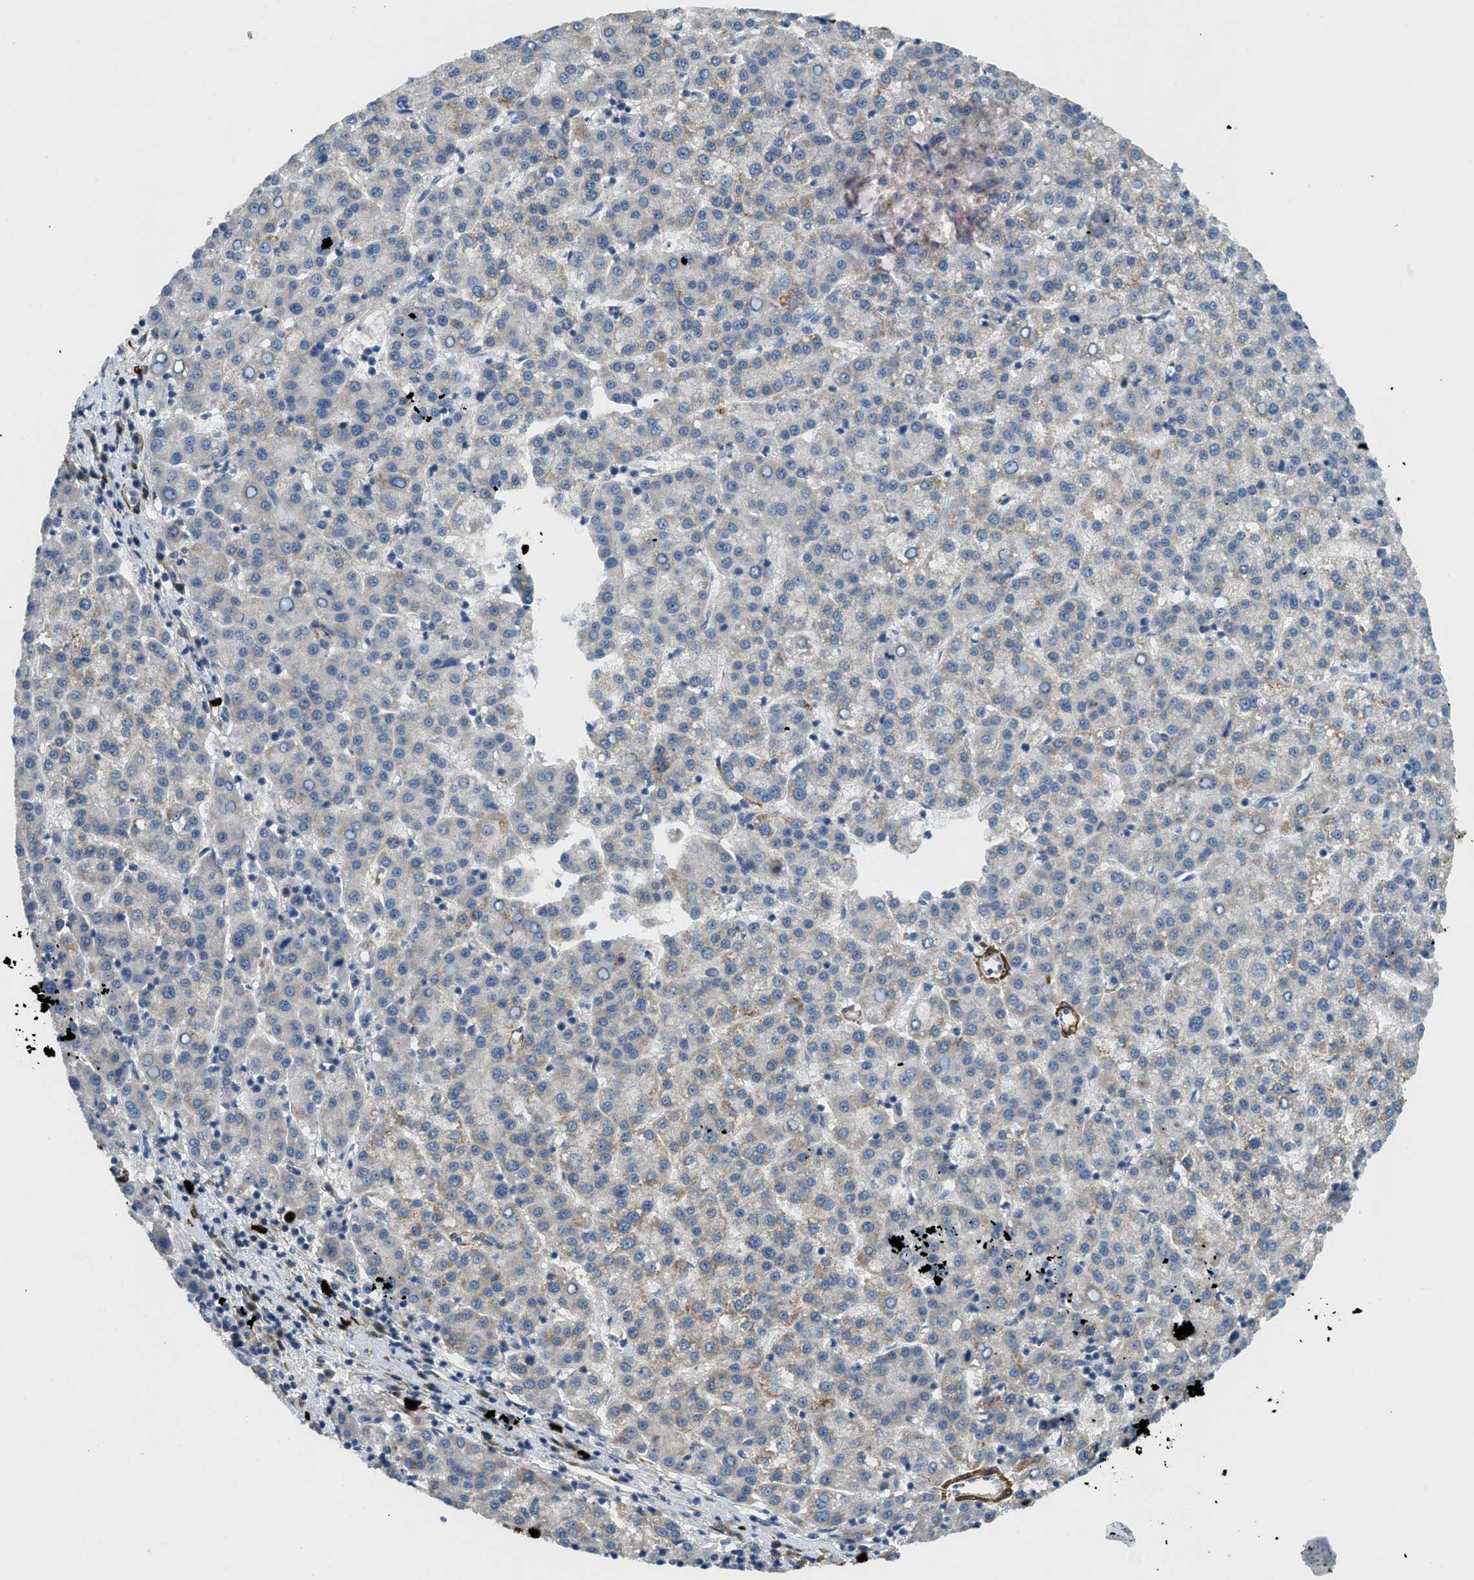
{"staining": {"intensity": "weak", "quantity": "<25%", "location": "cytoplasmic/membranous"}, "tissue": "liver cancer", "cell_type": "Tumor cells", "image_type": "cancer", "snomed": [{"axis": "morphology", "description": "Carcinoma, Hepatocellular, NOS"}, {"axis": "topography", "description": "Liver"}], "caption": "The histopathology image exhibits no significant positivity in tumor cells of liver hepatocellular carcinoma.", "gene": "BMPR1A", "patient": {"sex": "female", "age": 58}}